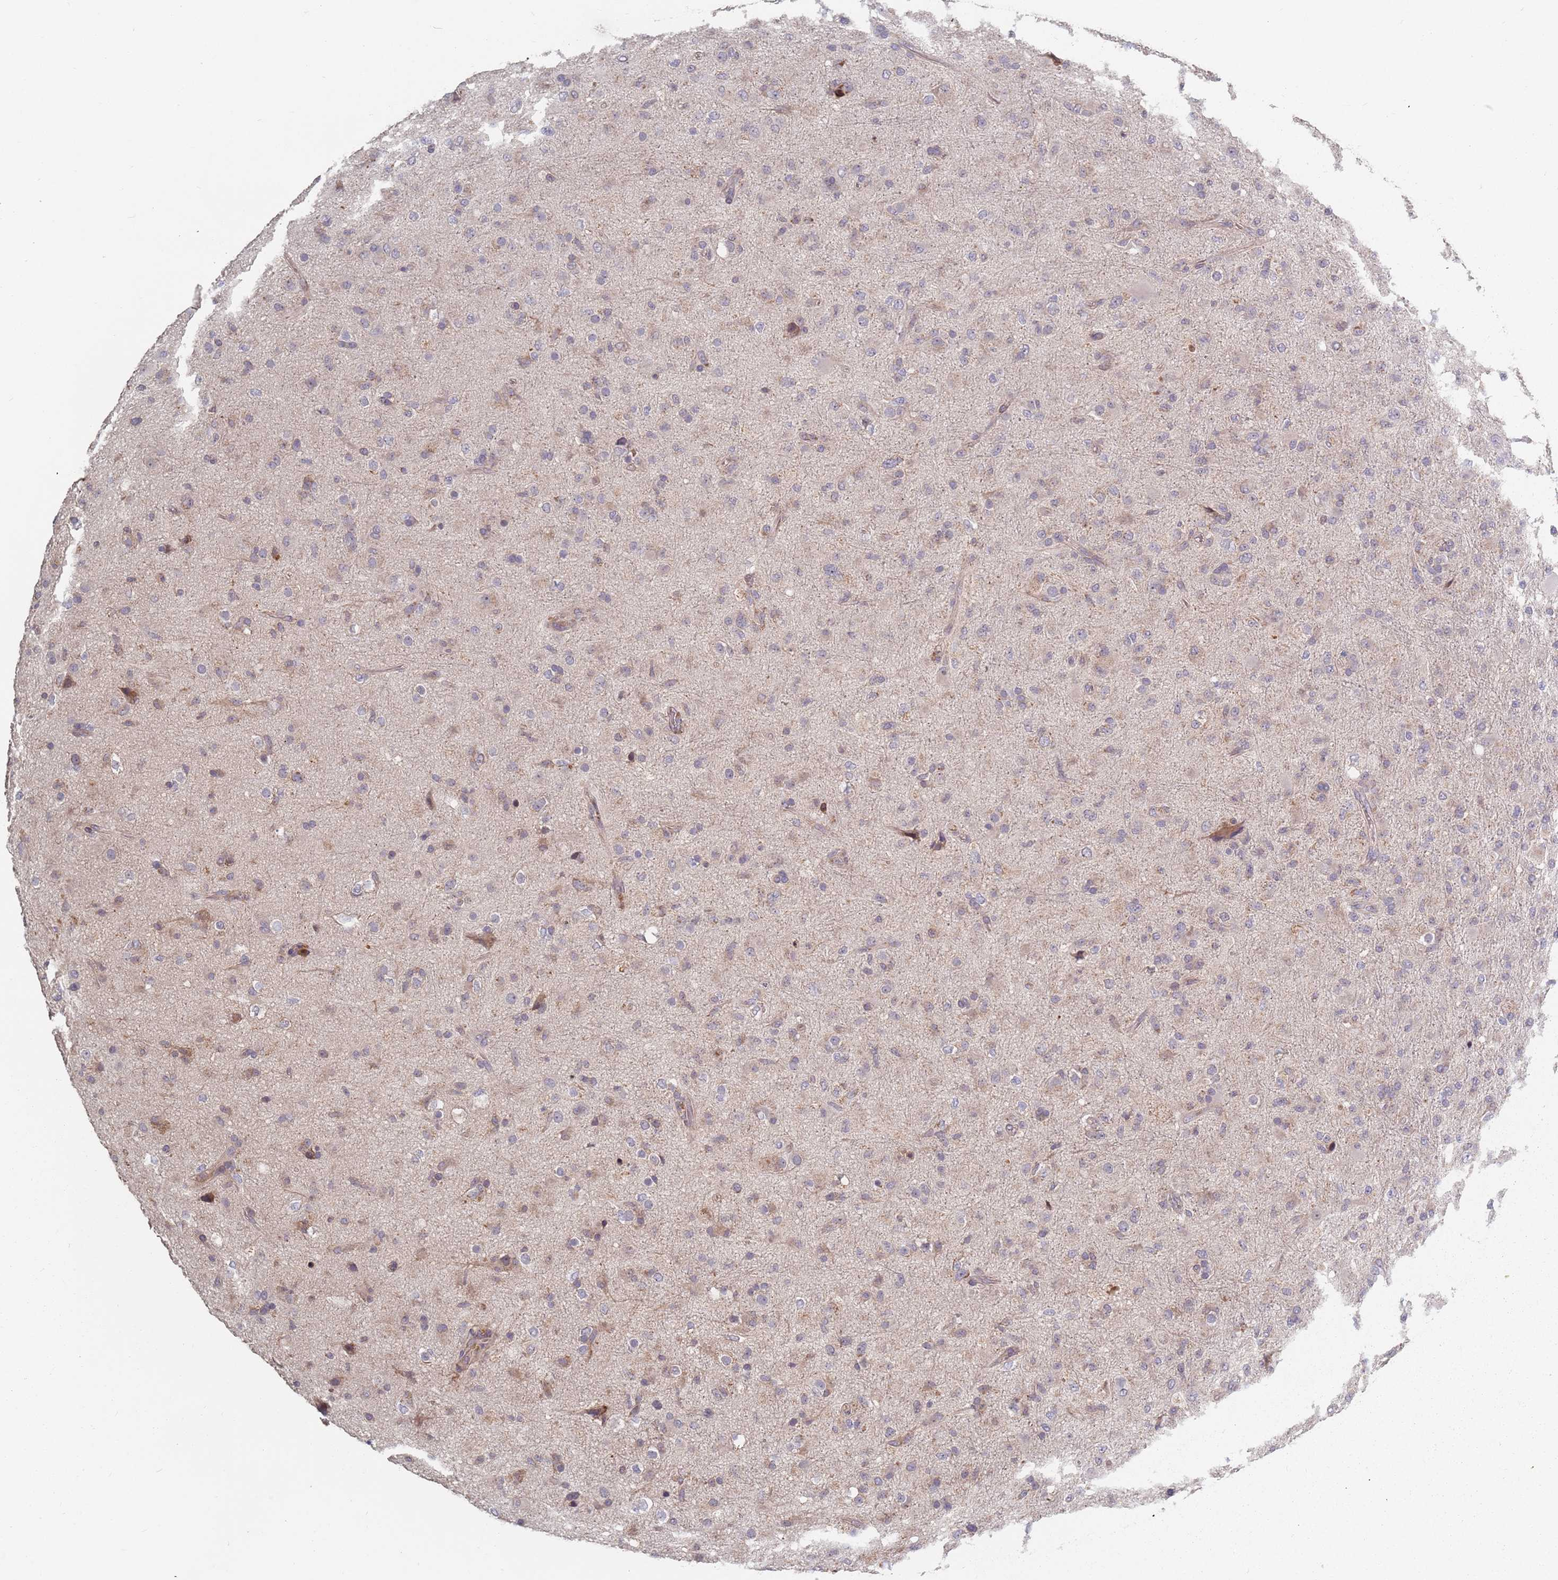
{"staining": {"intensity": "weak", "quantity": "<25%", "location": "cytoplasmic/membranous"}, "tissue": "glioma", "cell_type": "Tumor cells", "image_type": "cancer", "snomed": [{"axis": "morphology", "description": "Glioma, malignant, Low grade"}, {"axis": "topography", "description": "Brain"}], "caption": "DAB immunohistochemical staining of malignant low-grade glioma shows no significant staining in tumor cells. (Stains: DAB immunohistochemistry with hematoxylin counter stain, Microscopy: brightfield microscopy at high magnification).", "gene": "ADAL", "patient": {"sex": "male", "age": 65}}